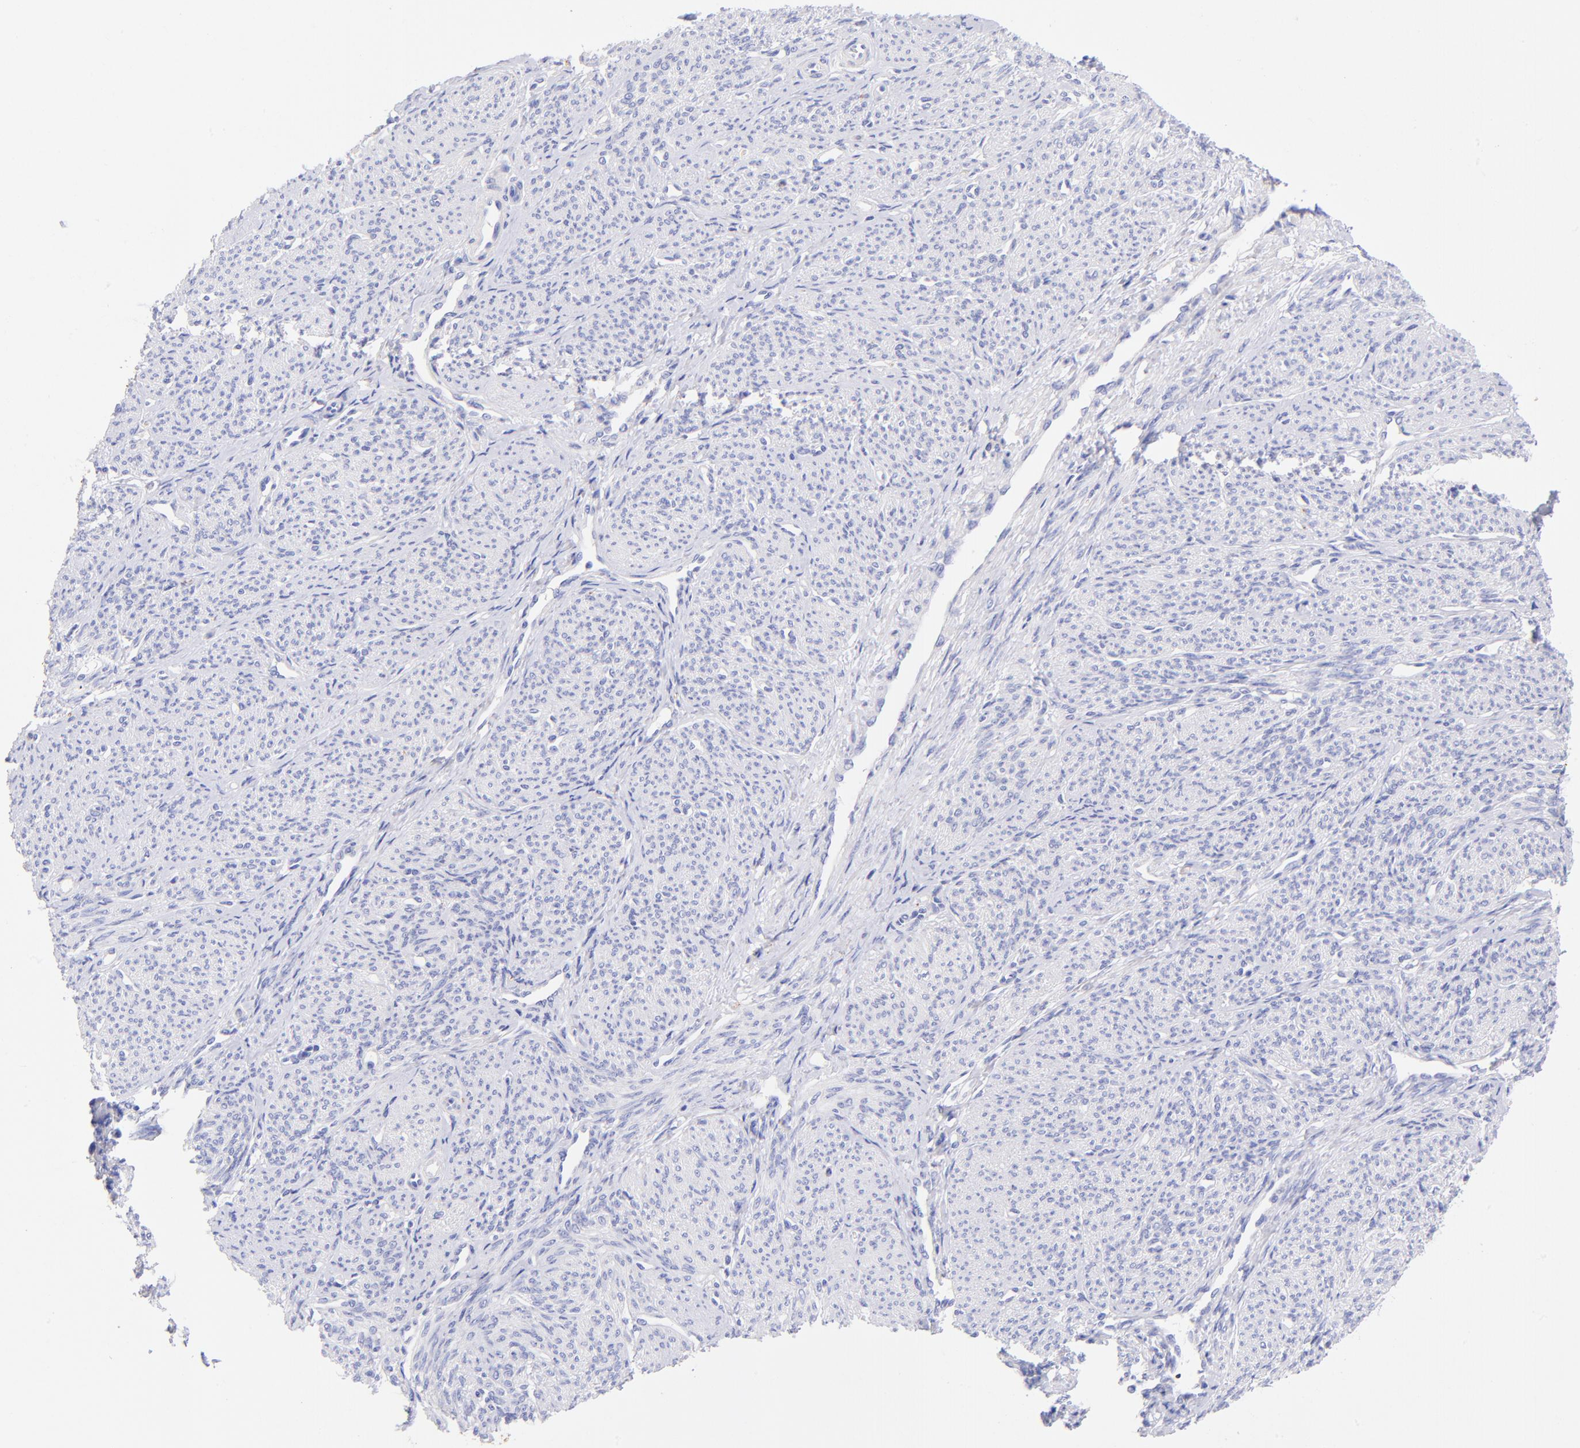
{"staining": {"intensity": "negative", "quantity": "none", "location": "none"}, "tissue": "smooth muscle", "cell_type": "Smooth muscle cells", "image_type": "normal", "snomed": [{"axis": "morphology", "description": "Normal tissue, NOS"}, {"axis": "topography", "description": "Smooth muscle"}], "caption": "The photomicrograph displays no staining of smooth muscle cells in unremarkable smooth muscle.", "gene": "RAB3B", "patient": {"sex": "female", "age": 65}}